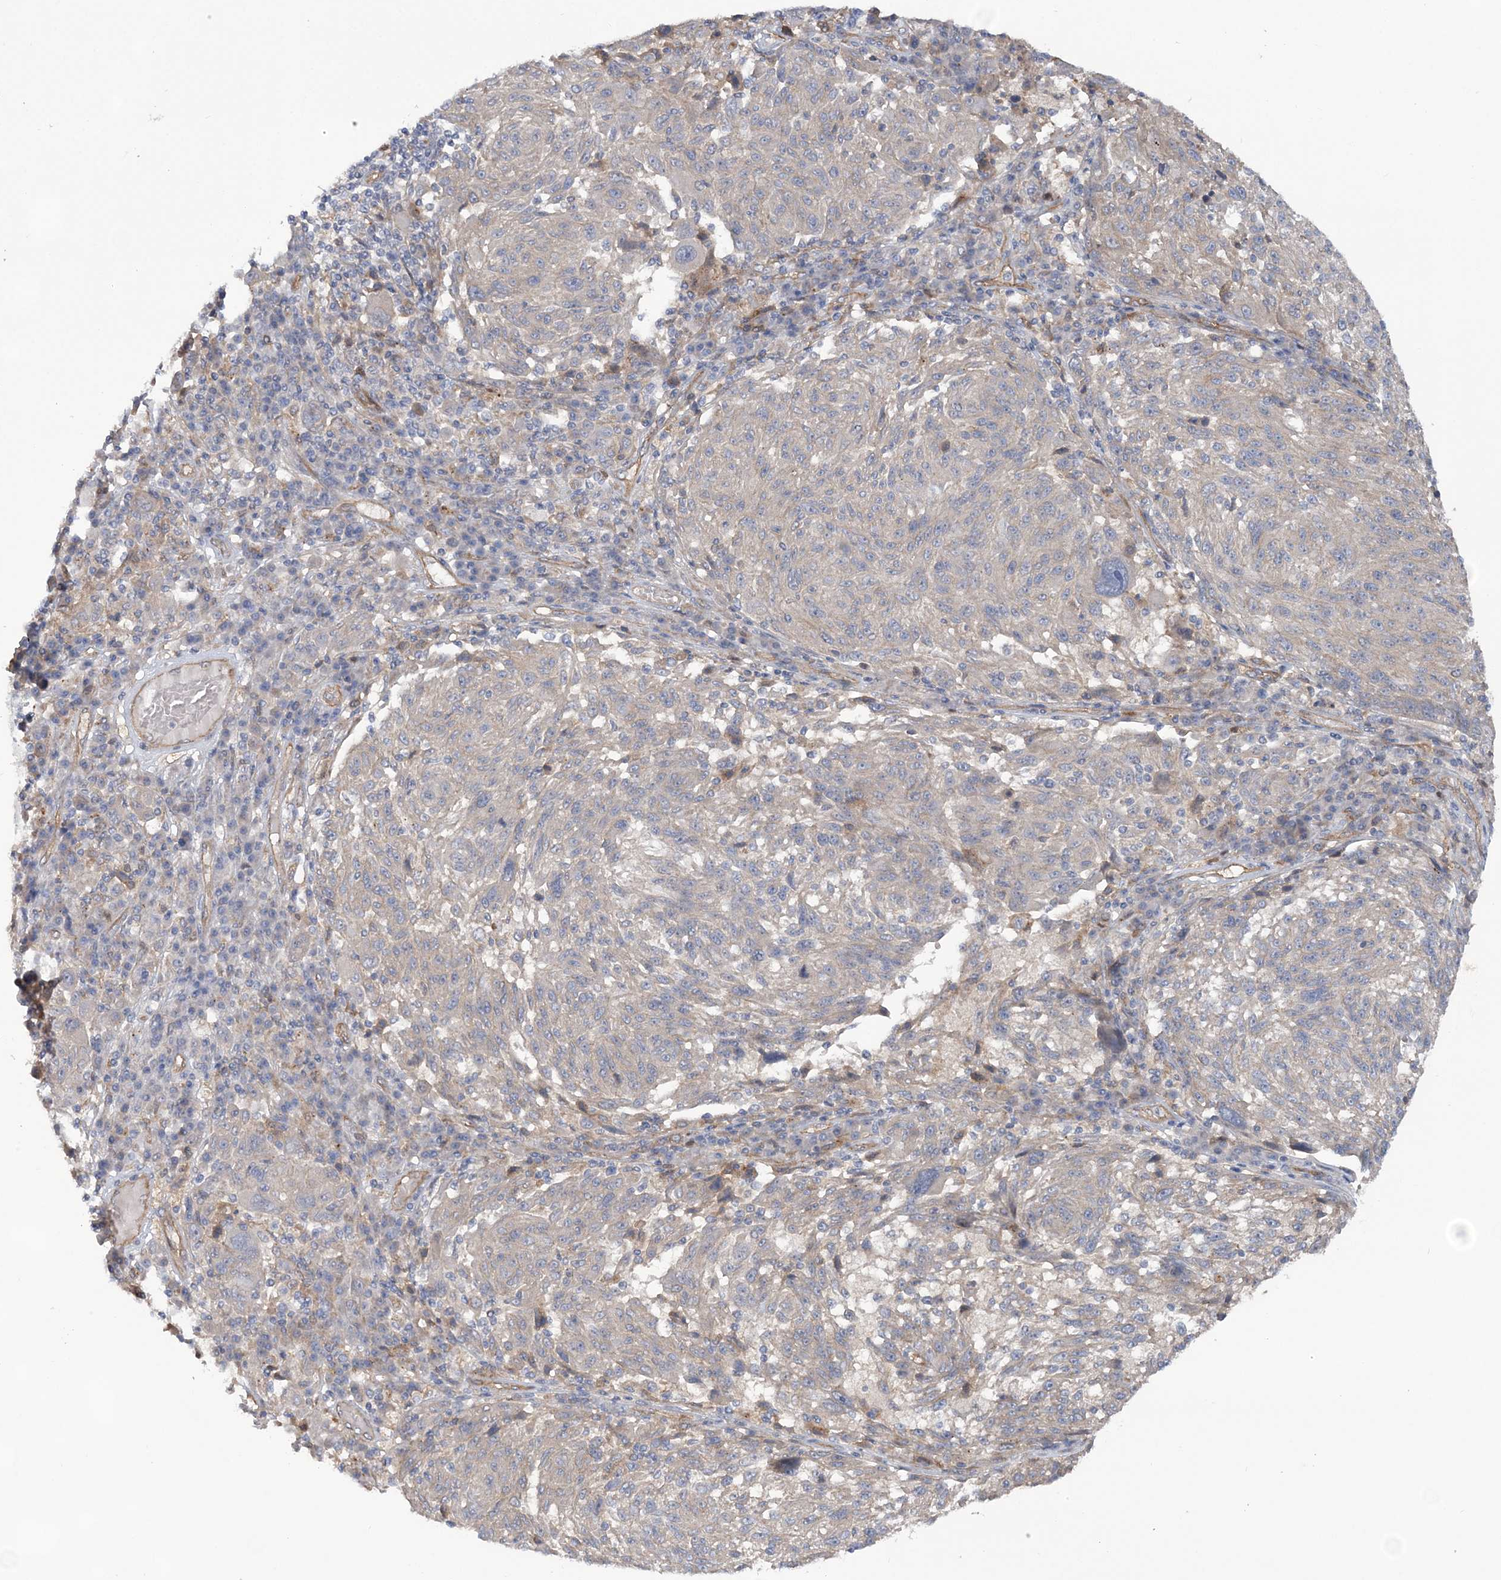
{"staining": {"intensity": "negative", "quantity": "none", "location": "none"}, "tissue": "melanoma", "cell_type": "Tumor cells", "image_type": "cancer", "snomed": [{"axis": "morphology", "description": "Malignant melanoma, NOS"}, {"axis": "topography", "description": "Skin"}], "caption": "There is no significant positivity in tumor cells of malignant melanoma.", "gene": "RAI14", "patient": {"sex": "male", "age": 53}}